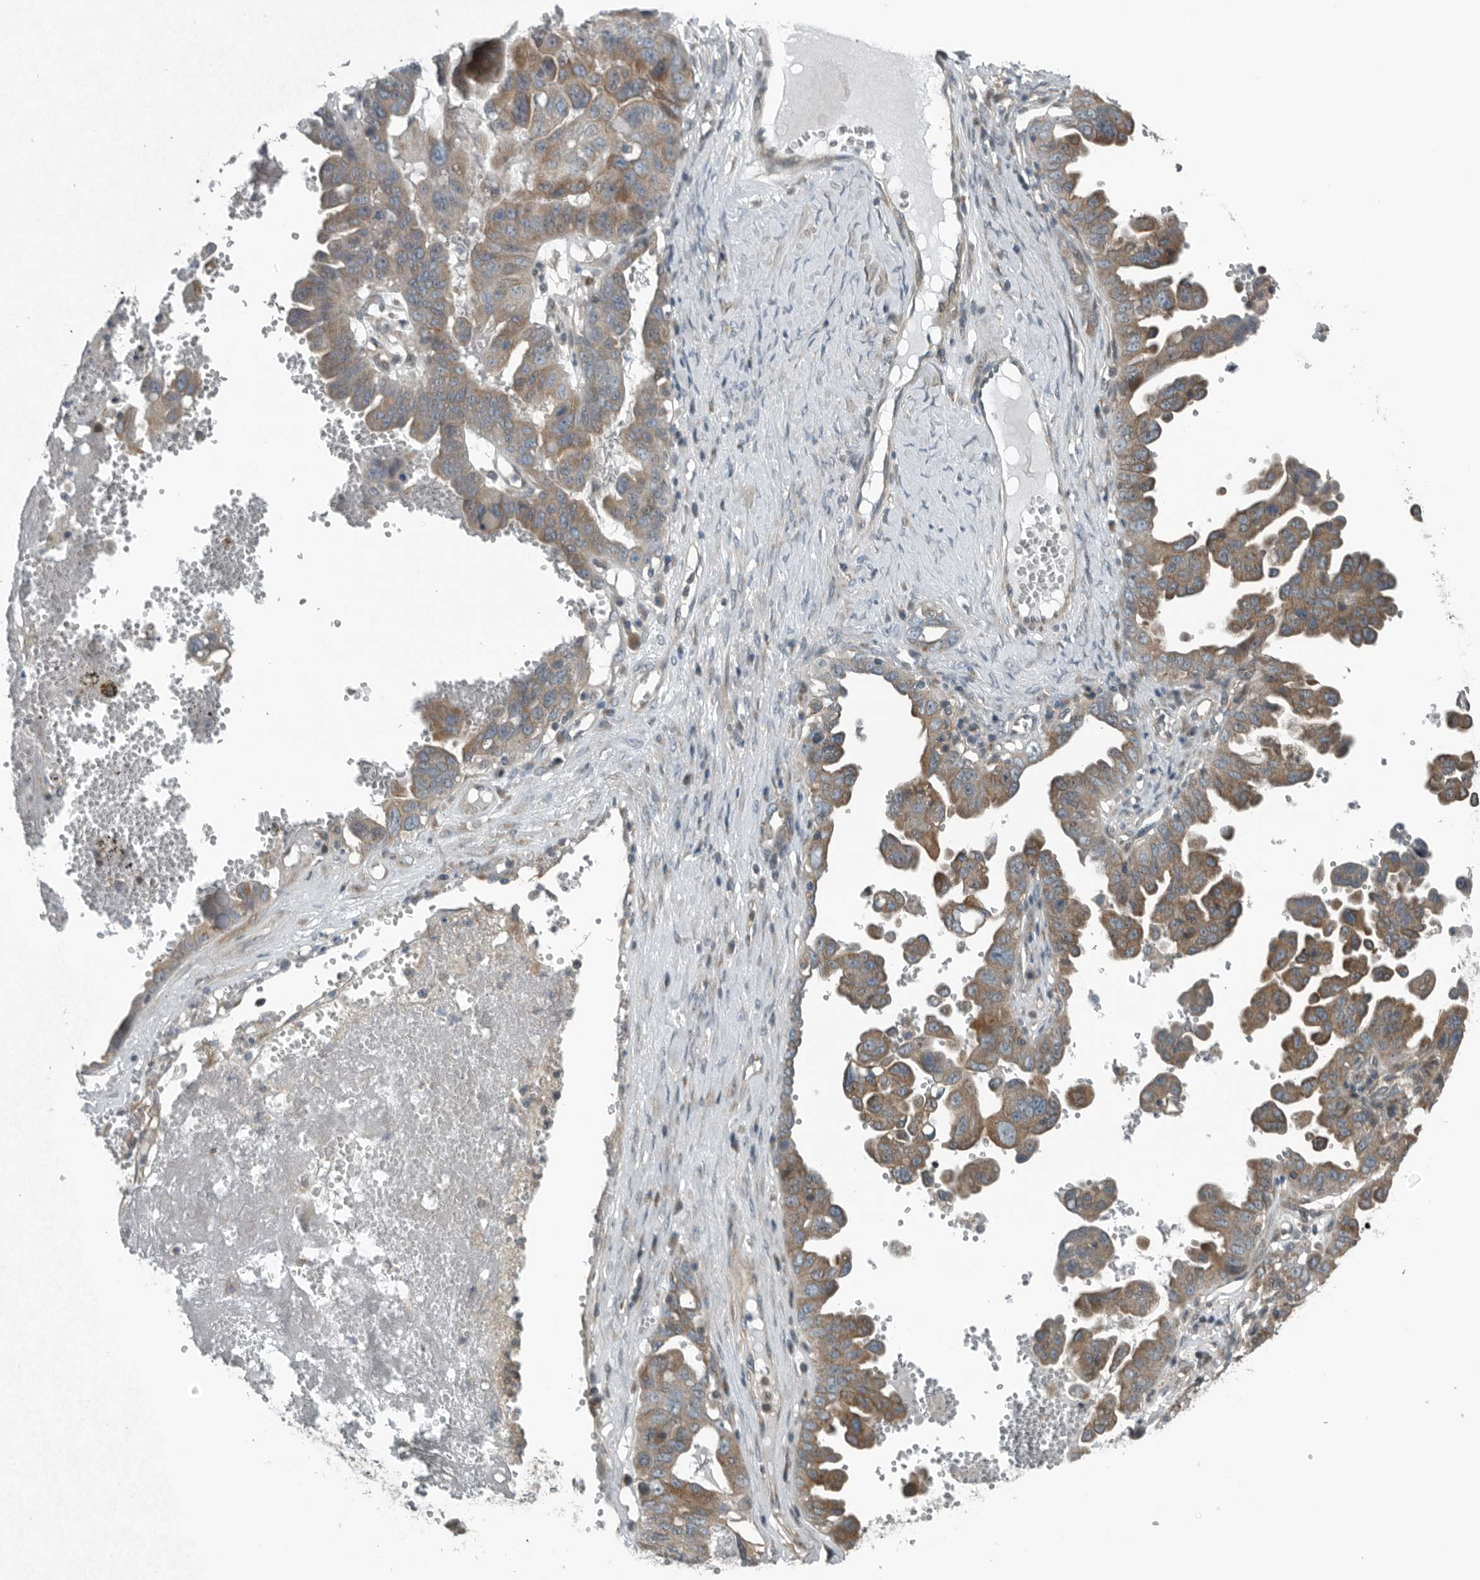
{"staining": {"intensity": "weak", "quantity": ">75%", "location": "cytoplasmic/membranous"}, "tissue": "ovarian cancer", "cell_type": "Tumor cells", "image_type": "cancer", "snomed": [{"axis": "morphology", "description": "Carcinoma, endometroid"}, {"axis": "topography", "description": "Ovary"}], "caption": "Immunohistochemistry of ovarian endometroid carcinoma reveals low levels of weak cytoplasmic/membranous positivity in about >75% of tumor cells.", "gene": "AMFR", "patient": {"sex": "female", "age": 62}}